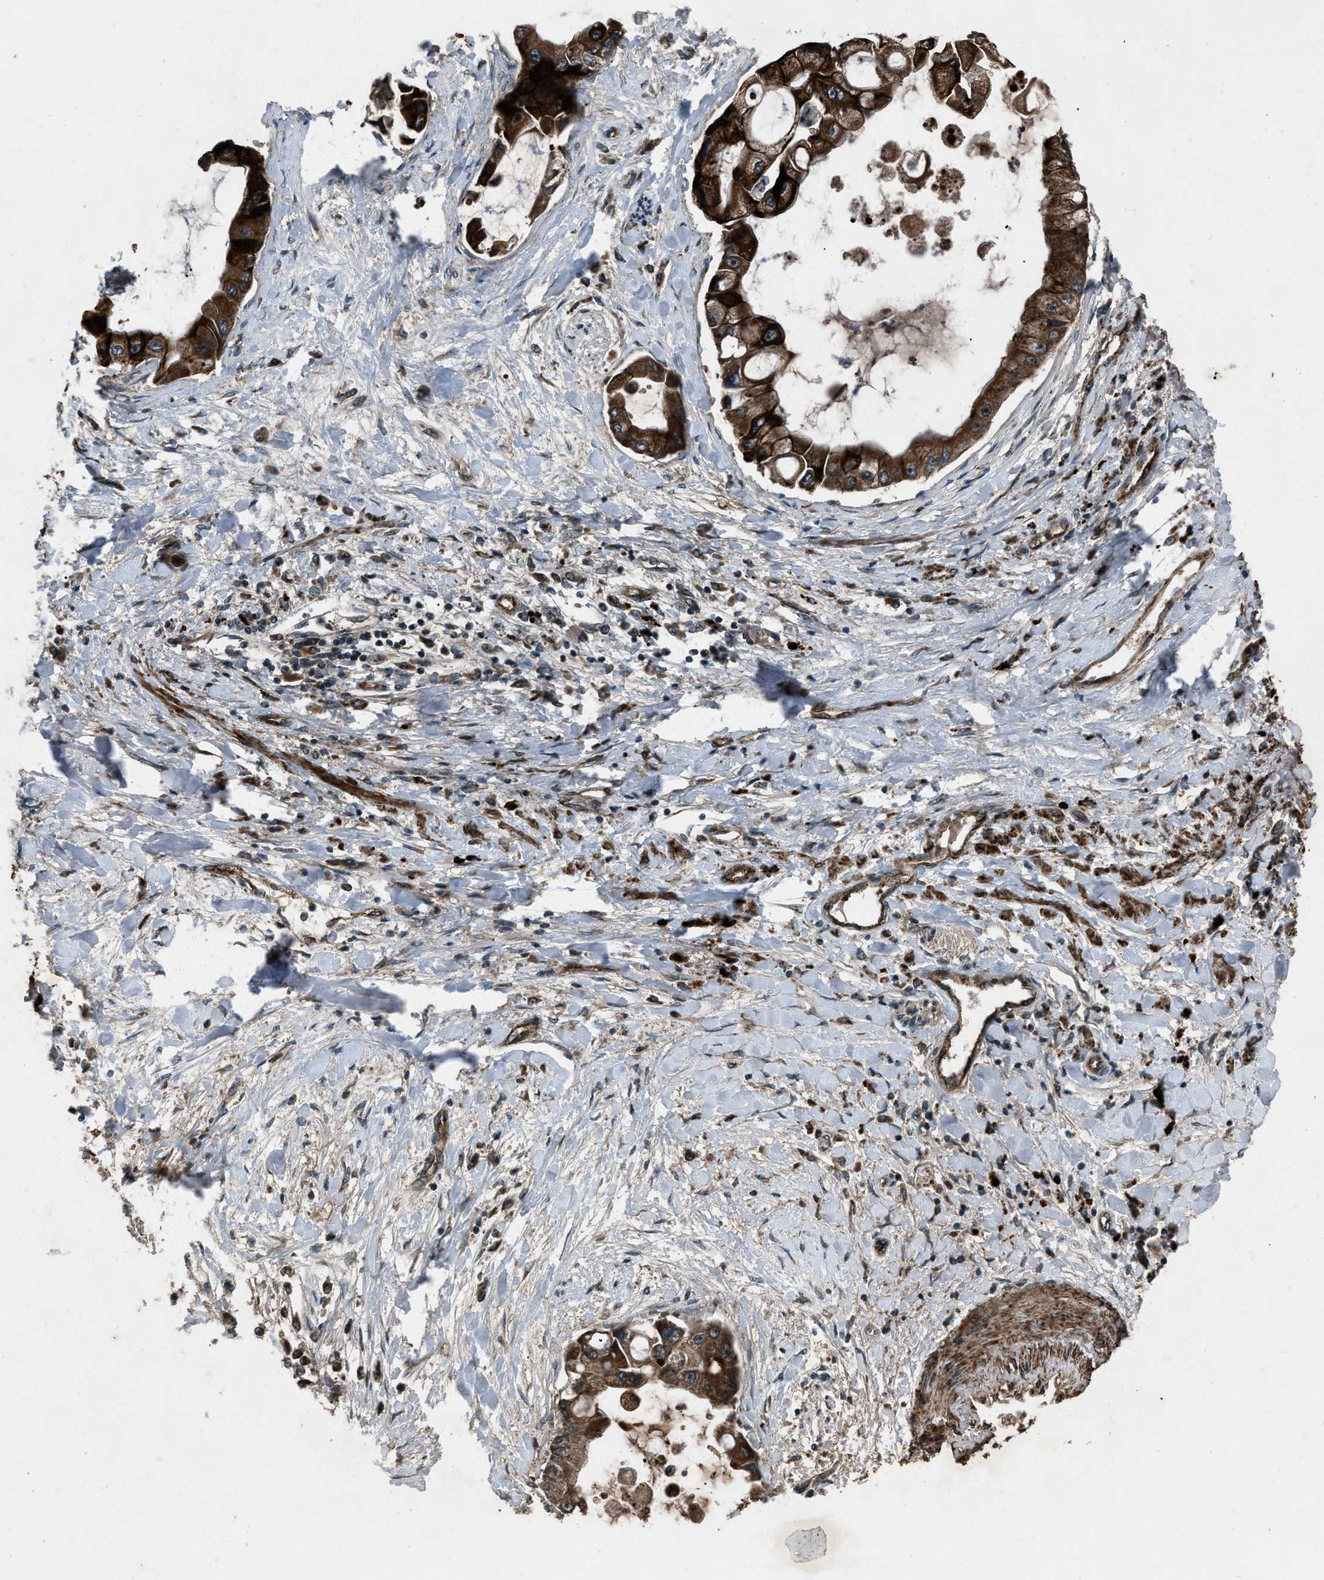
{"staining": {"intensity": "strong", "quantity": ">75%", "location": "cytoplasmic/membranous"}, "tissue": "liver cancer", "cell_type": "Tumor cells", "image_type": "cancer", "snomed": [{"axis": "morphology", "description": "Cholangiocarcinoma"}, {"axis": "topography", "description": "Liver"}], "caption": "A high amount of strong cytoplasmic/membranous staining is seen in about >75% of tumor cells in liver cancer (cholangiocarcinoma) tissue.", "gene": "IRAK4", "patient": {"sex": "male", "age": 50}}